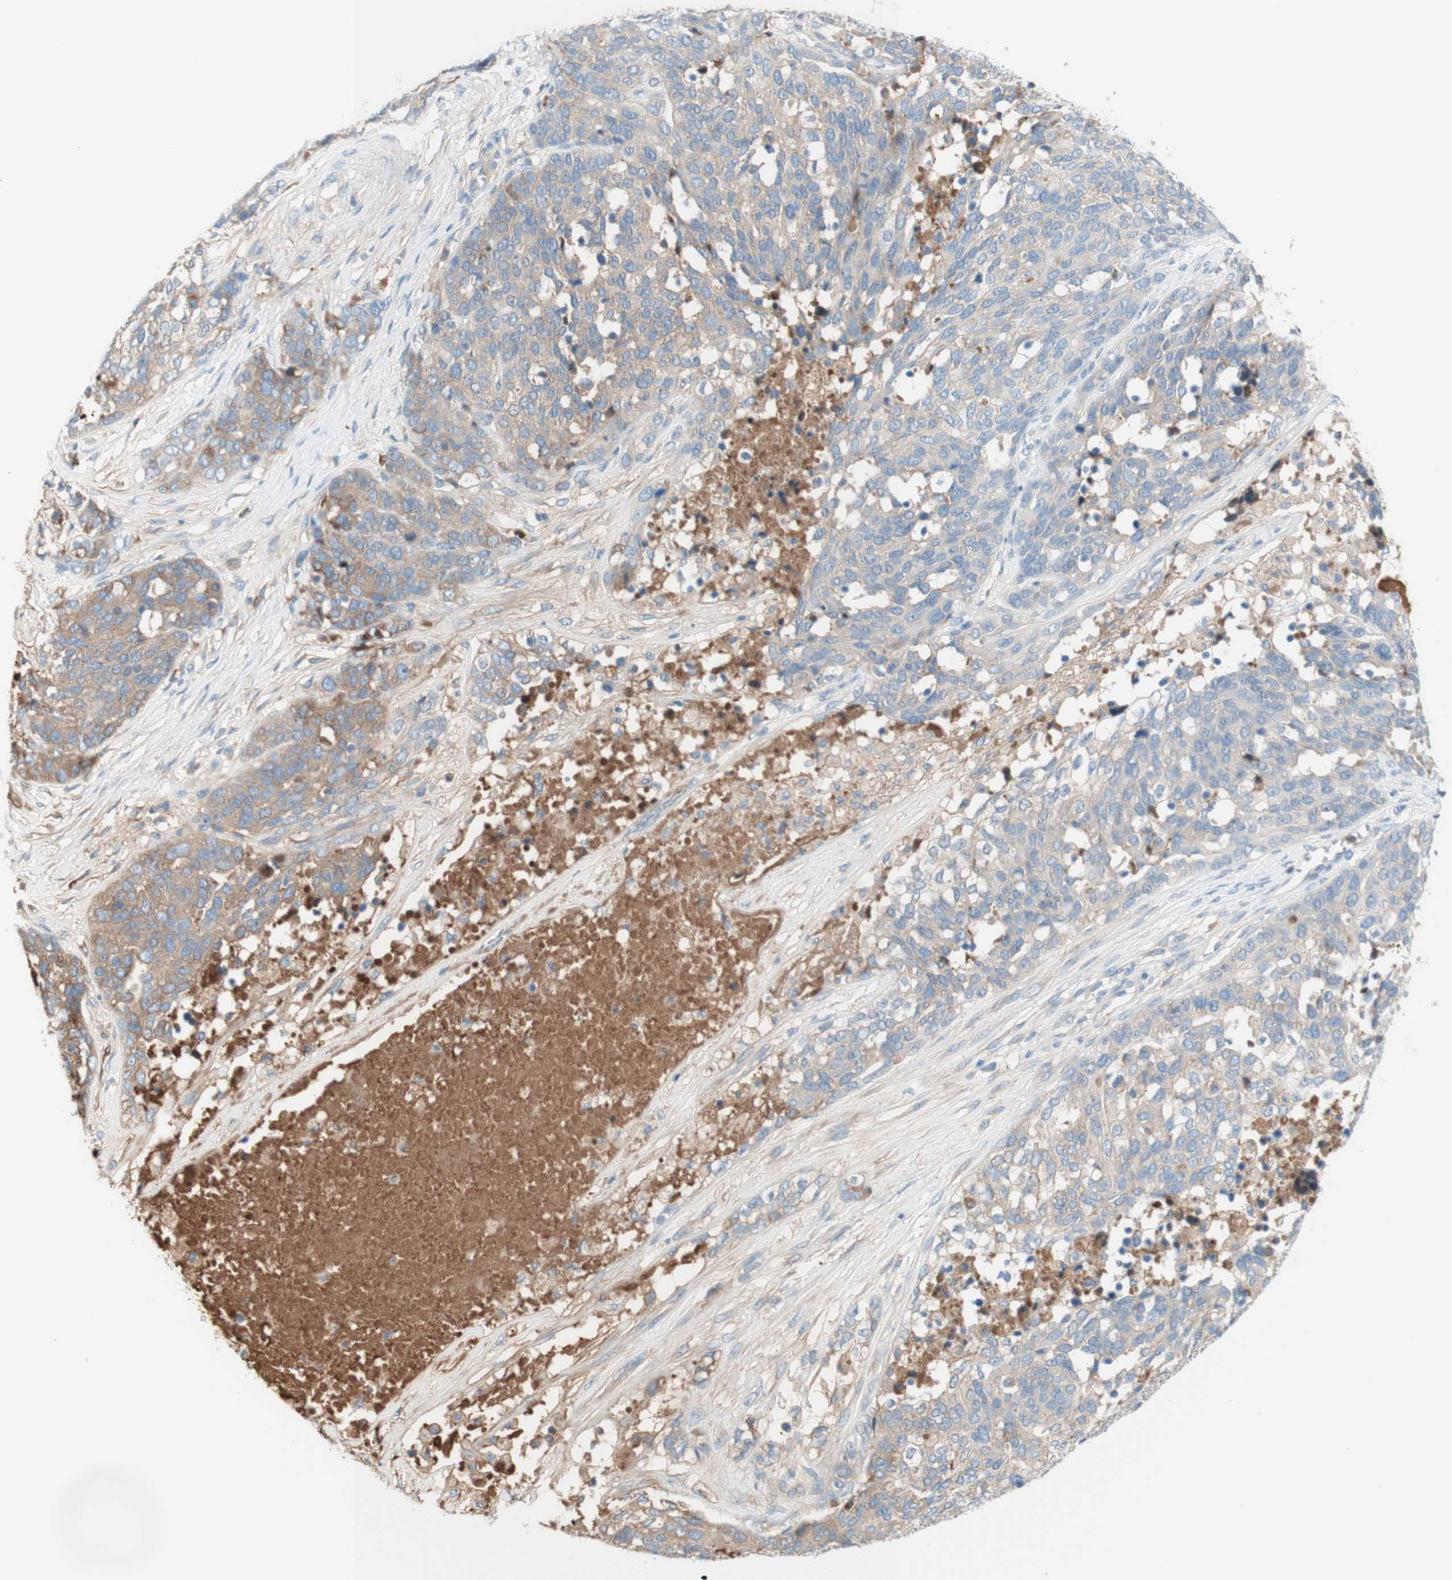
{"staining": {"intensity": "weak", "quantity": "25%-75%", "location": "cytoplasmic/membranous"}, "tissue": "ovarian cancer", "cell_type": "Tumor cells", "image_type": "cancer", "snomed": [{"axis": "morphology", "description": "Cystadenocarcinoma, serous, NOS"}, {"axis": "topography", "description": "Ovary"}], "caption": "Ovarian serous cystadenocarcinoma stained with immunohistochemistry exhibits weak cytoplasmic/membranous positivity in approximately 25%-75% of tumor cells. The protein is stained brown, and the nuclei are stained in blue (DAB (3,3'-diaminobenzidine) IHC with brightfield microscopy, high magnification).", "gene": "KNG1", "patient": {"sex": "female", "age": 44}}